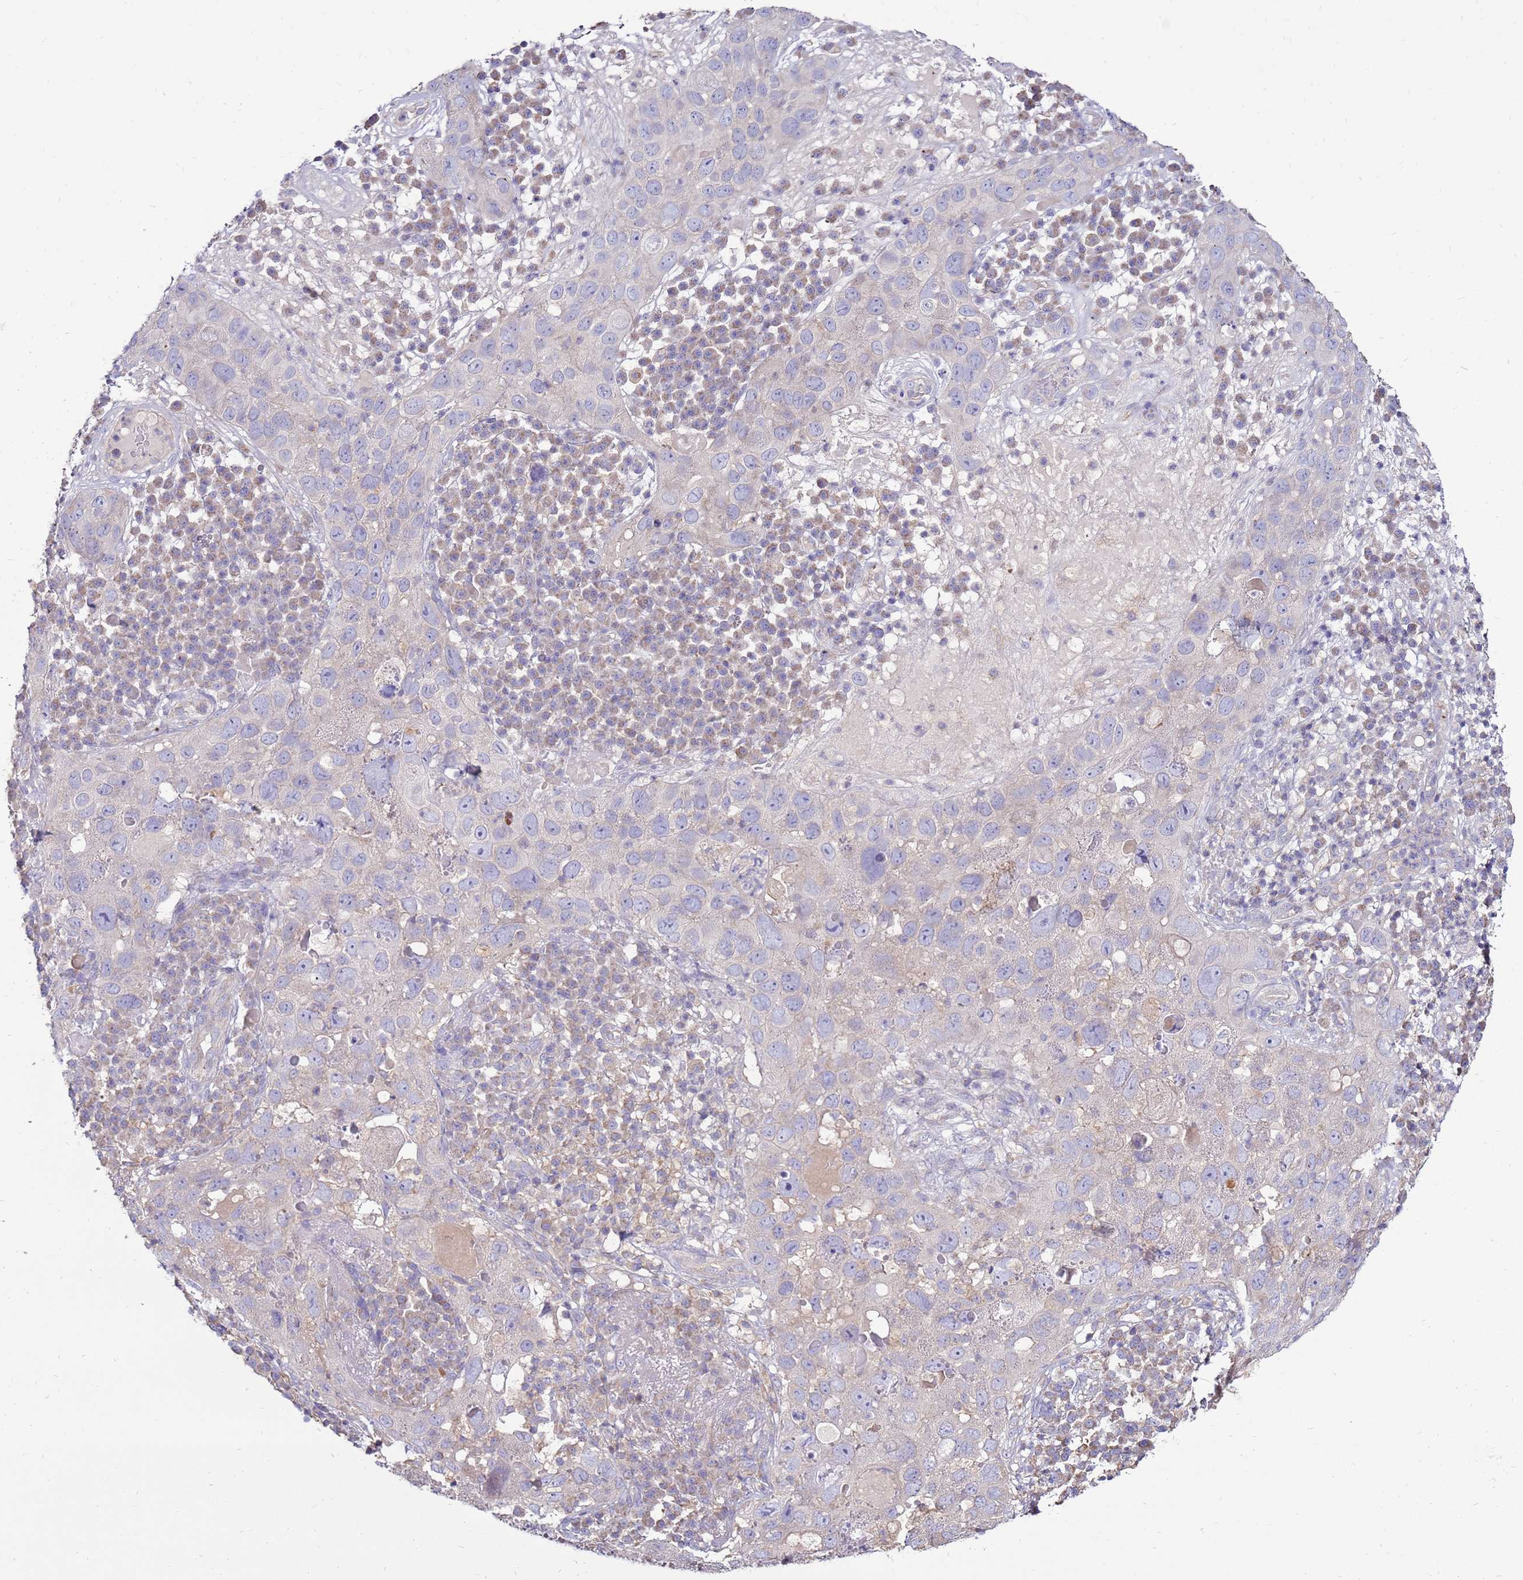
{"staining": {"intensity": "weak", "quantity": "<25%", "location": "cytoplasmic/membranous"}, "tissue": "skin cancer", "cell_type": "Tumor cells", "image_type": "cancer", "snomed": [{"axis": "morphology", "description": "Squamous cell carcinoma in situ, NOS"}, {"axis": "morphology", "description": "Squamous cell carcinoma, NOS"}, {"axis": "topography", "description": "Skin"}], "caption": "Immunohistochemistry (IHC) of human skin cancer (squamous cell carcinoma in situ) reveals no staining in tumor cells. (Brightfield microscopy of DAB (3,3'-diaminobenzidine) immunohistochemistry at high magnification).", "gene": "TRAPPC4", "patient": {"sex": "male", "age": 93}}